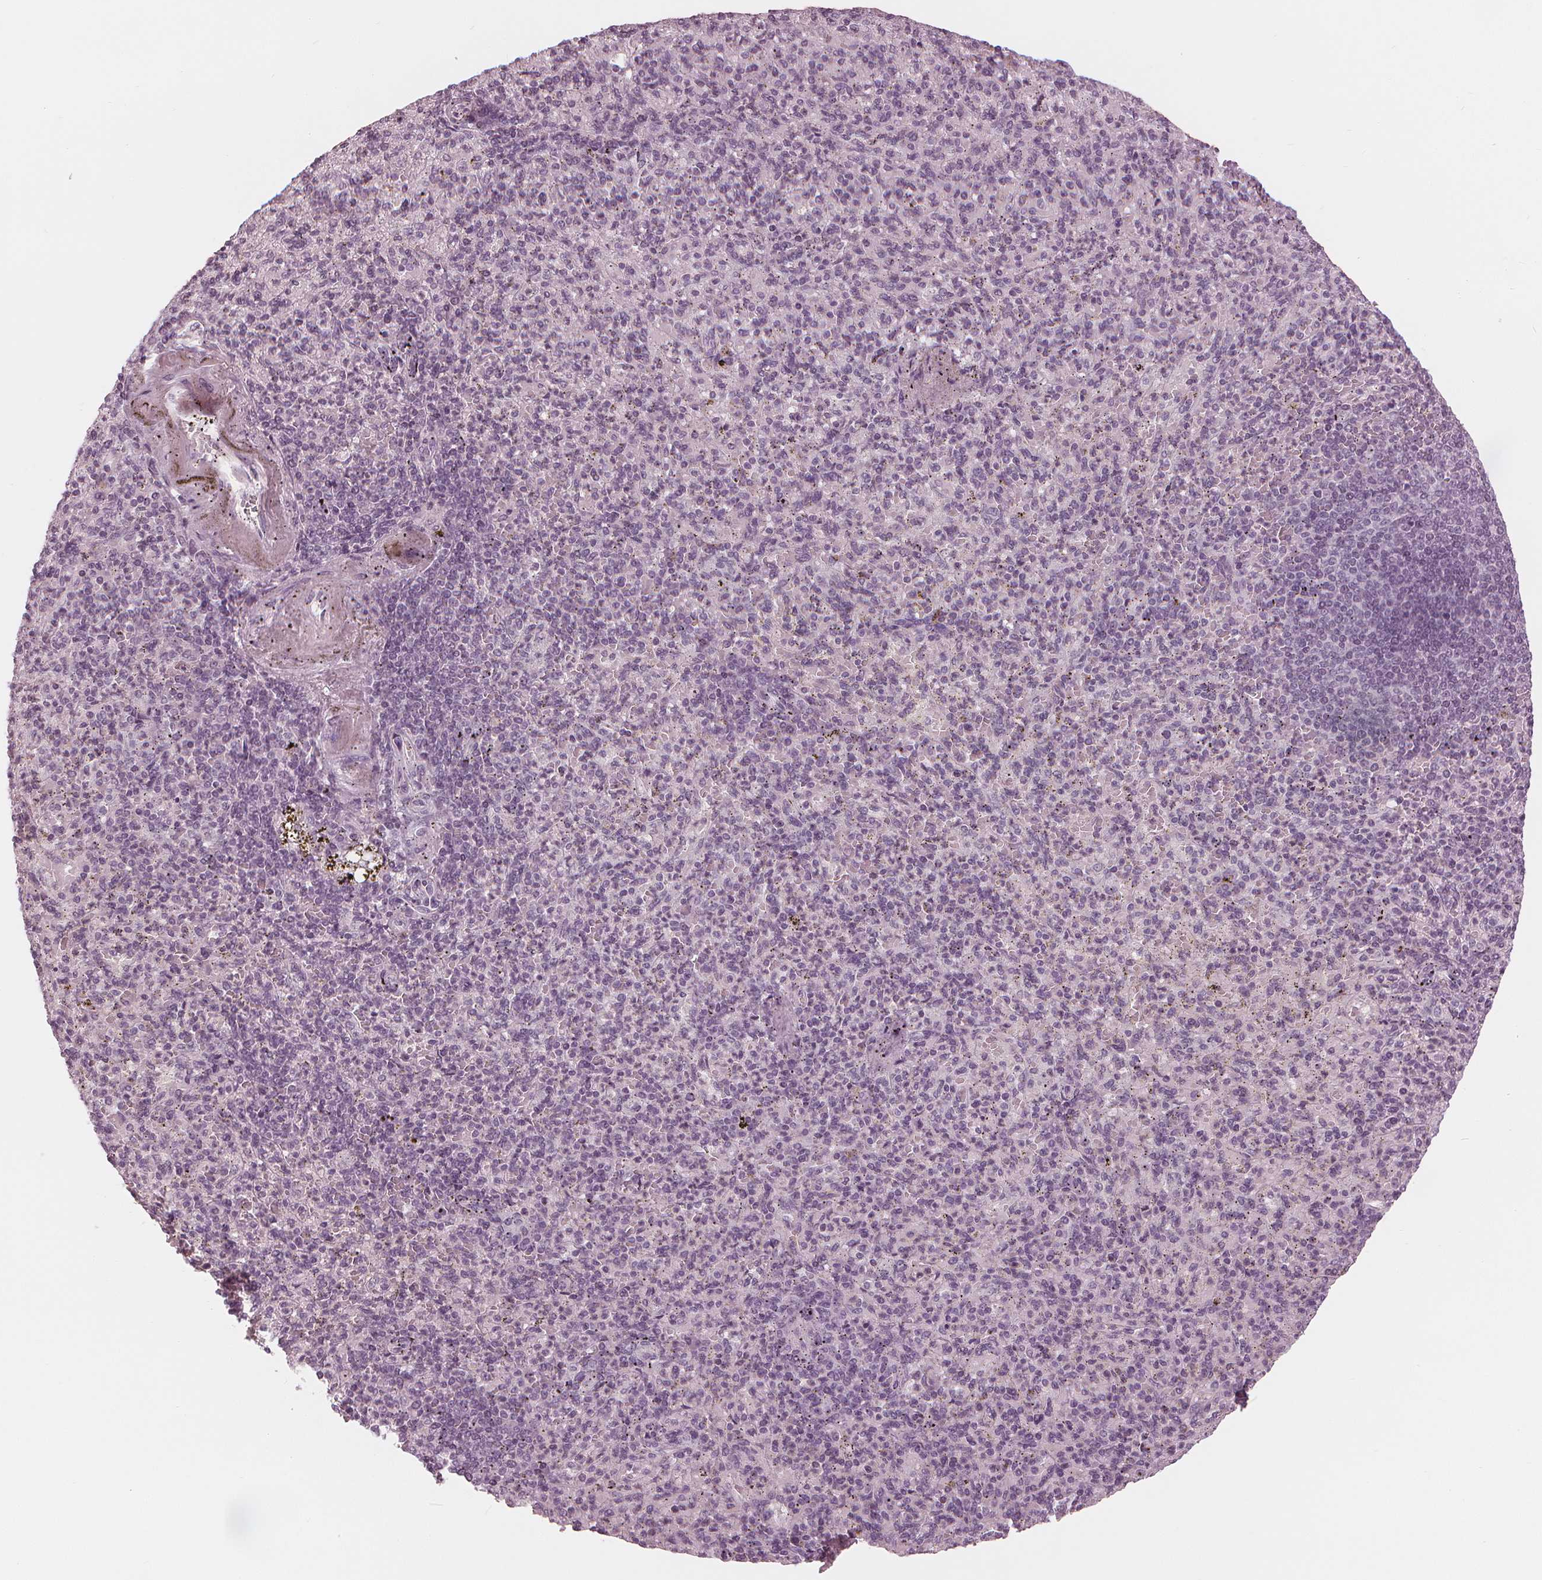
{"staining": {"intensity": "negative", "quantity": "none", "location": "none"}, "tissue": "spleen", "cell_type": "Cells in red pulp", "image_type": "normal", "snomed": [{"axis": "morphology", "description": "Normal tissue, NOS"}, {"axis": "topography", "description": "Spleen"}], "caption": "Cells in red pulp are negative for brown protein staining in normal spleen. (Stains: DAB (3,3'-diaminobenzidine) immunohistochemistry (IHC) with hematoxylin counter stain, Microscopy: brightfield microscopy at high magnification).", "gene": "PAEP", "patient": {"sex": "female", "age": 74}}